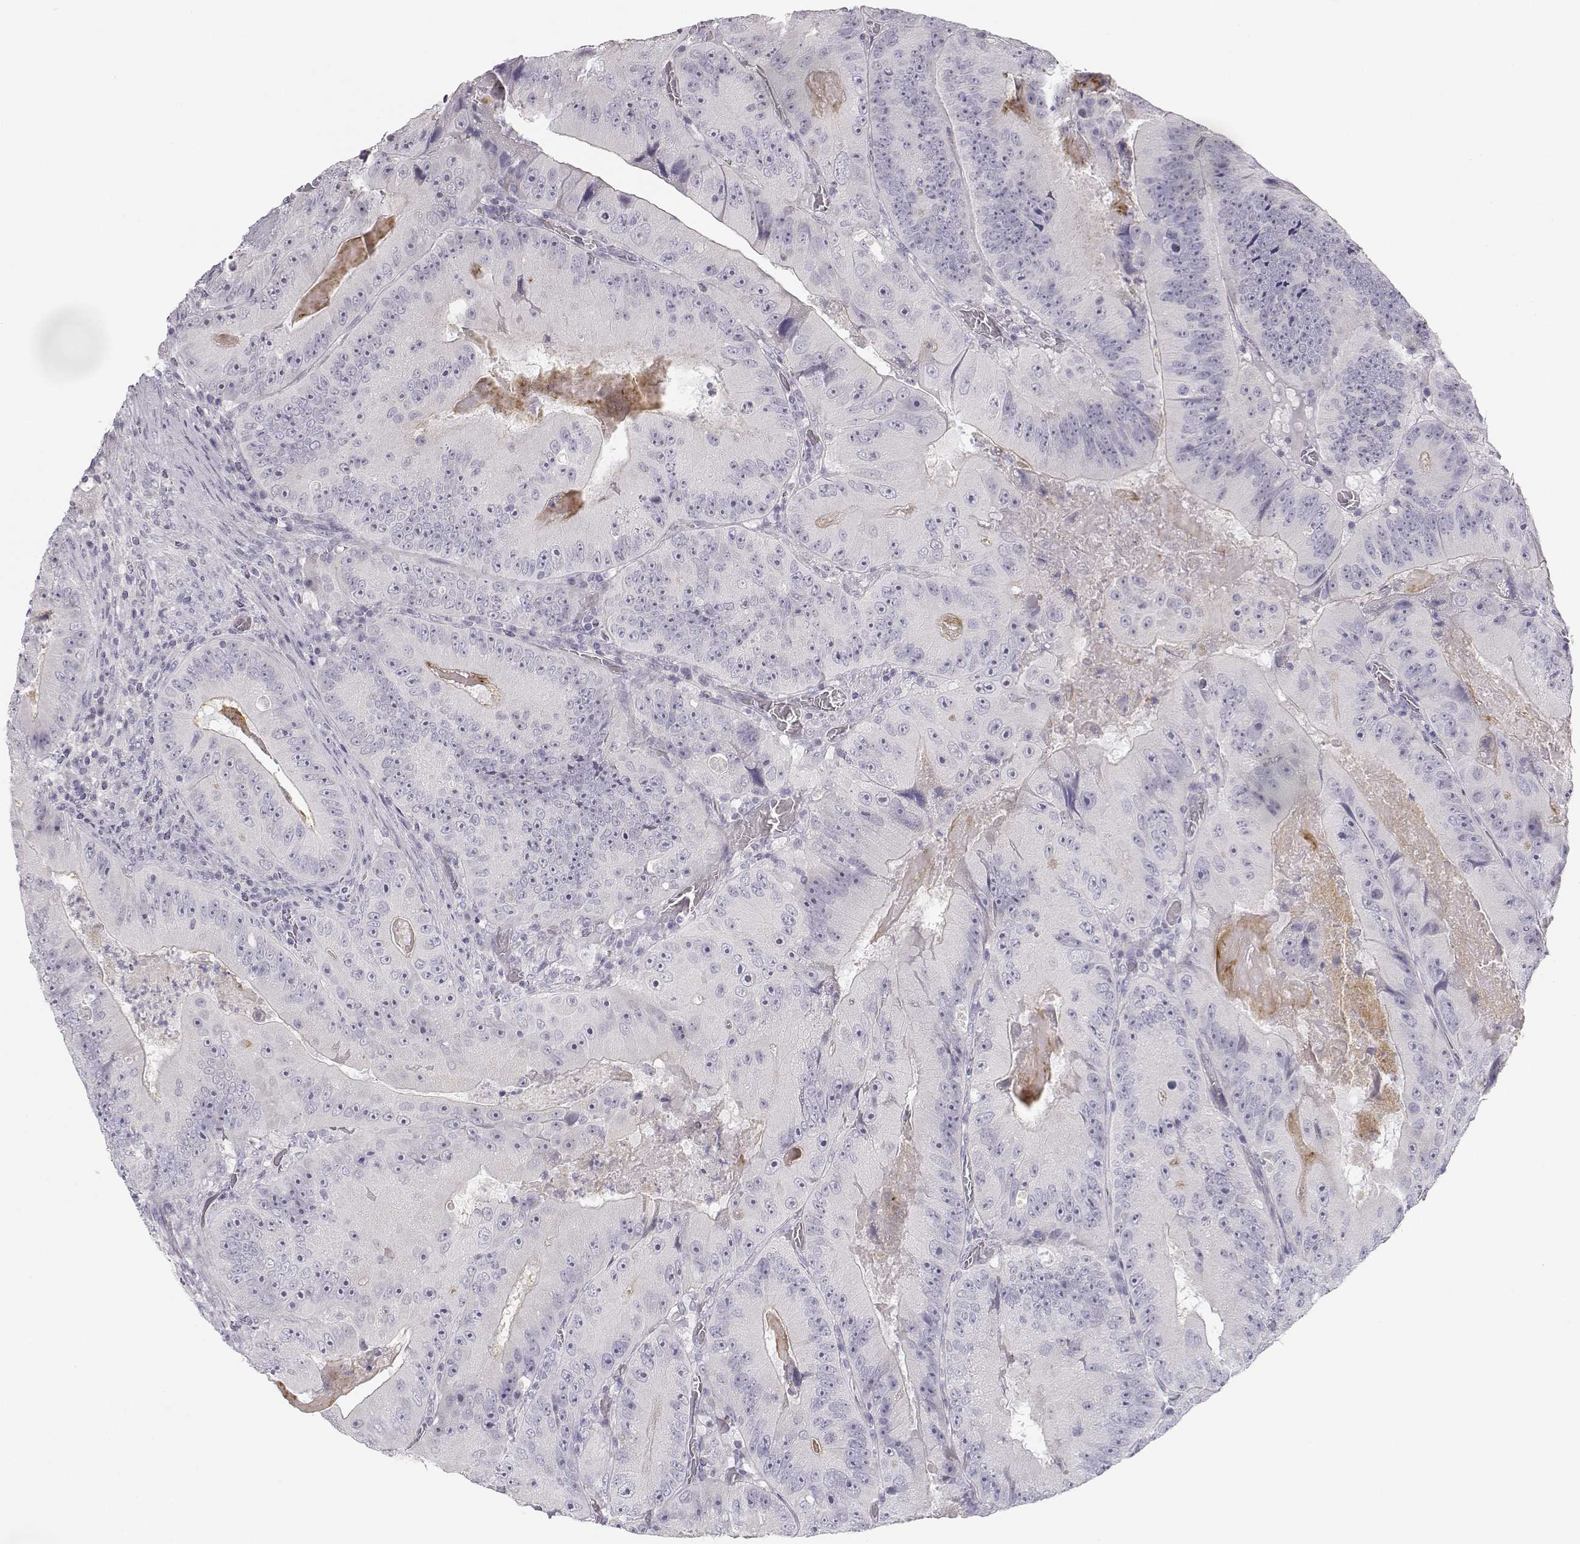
{"staining": {"intensity": "negative", "quantity": "none", "location": "none"}, "tissue": "colorectal cancer", "cell_type": "Tumor cells", "image_type": "cancer", "snomed": [{"axis": "morphology", "description": "Adenocarcinoma, NOS"}, {"axis": "topography", "description": "Colon"}], "caption": "This is an IHC photomicrograph of human colorectal adenocarcinoma. There is no positivity in tumor cells.", "gene": "MYCBPAP", "patient": {"sex": "female", "age": 86}}